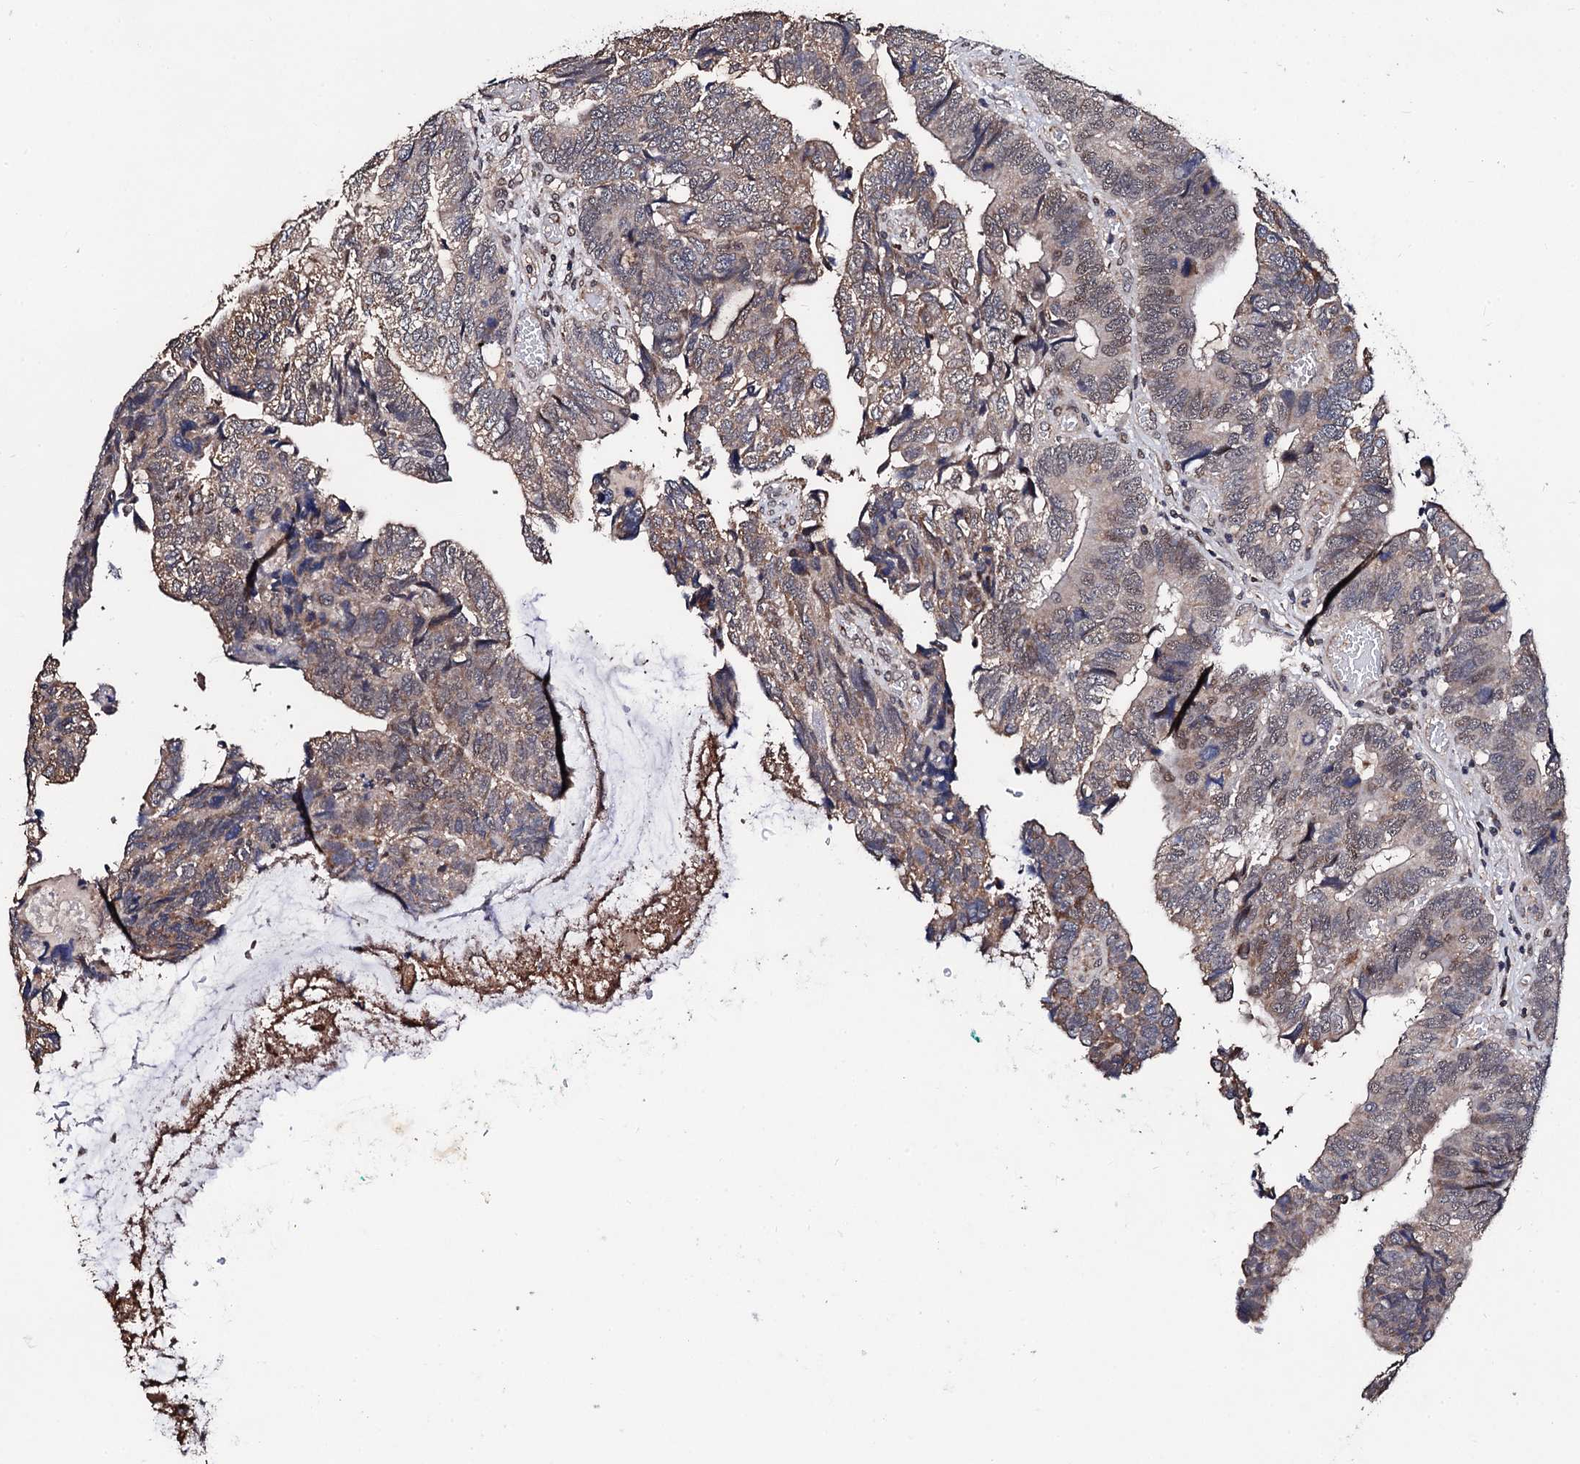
{"staining": {"intensity": "weak", "quantity": ">75%", "location": "nuclear"}, "tissue": "colorectal cancer", "cell_type": "Tumor cells", "image_type": "cancer", "snomed": [{"axis": "morphology", "description": "Adenocarcinoma, NOS"}, {"axis": "topography", "description": "Colon"}], "caption": "The micrograph reveals staining of colorectal cancer (adenocarcinoma), revealing weak nuclear protein expression (brown color) within tumor cells.", "gene": "PPTC7", "patient": {"sex": "female", "age": 67}}